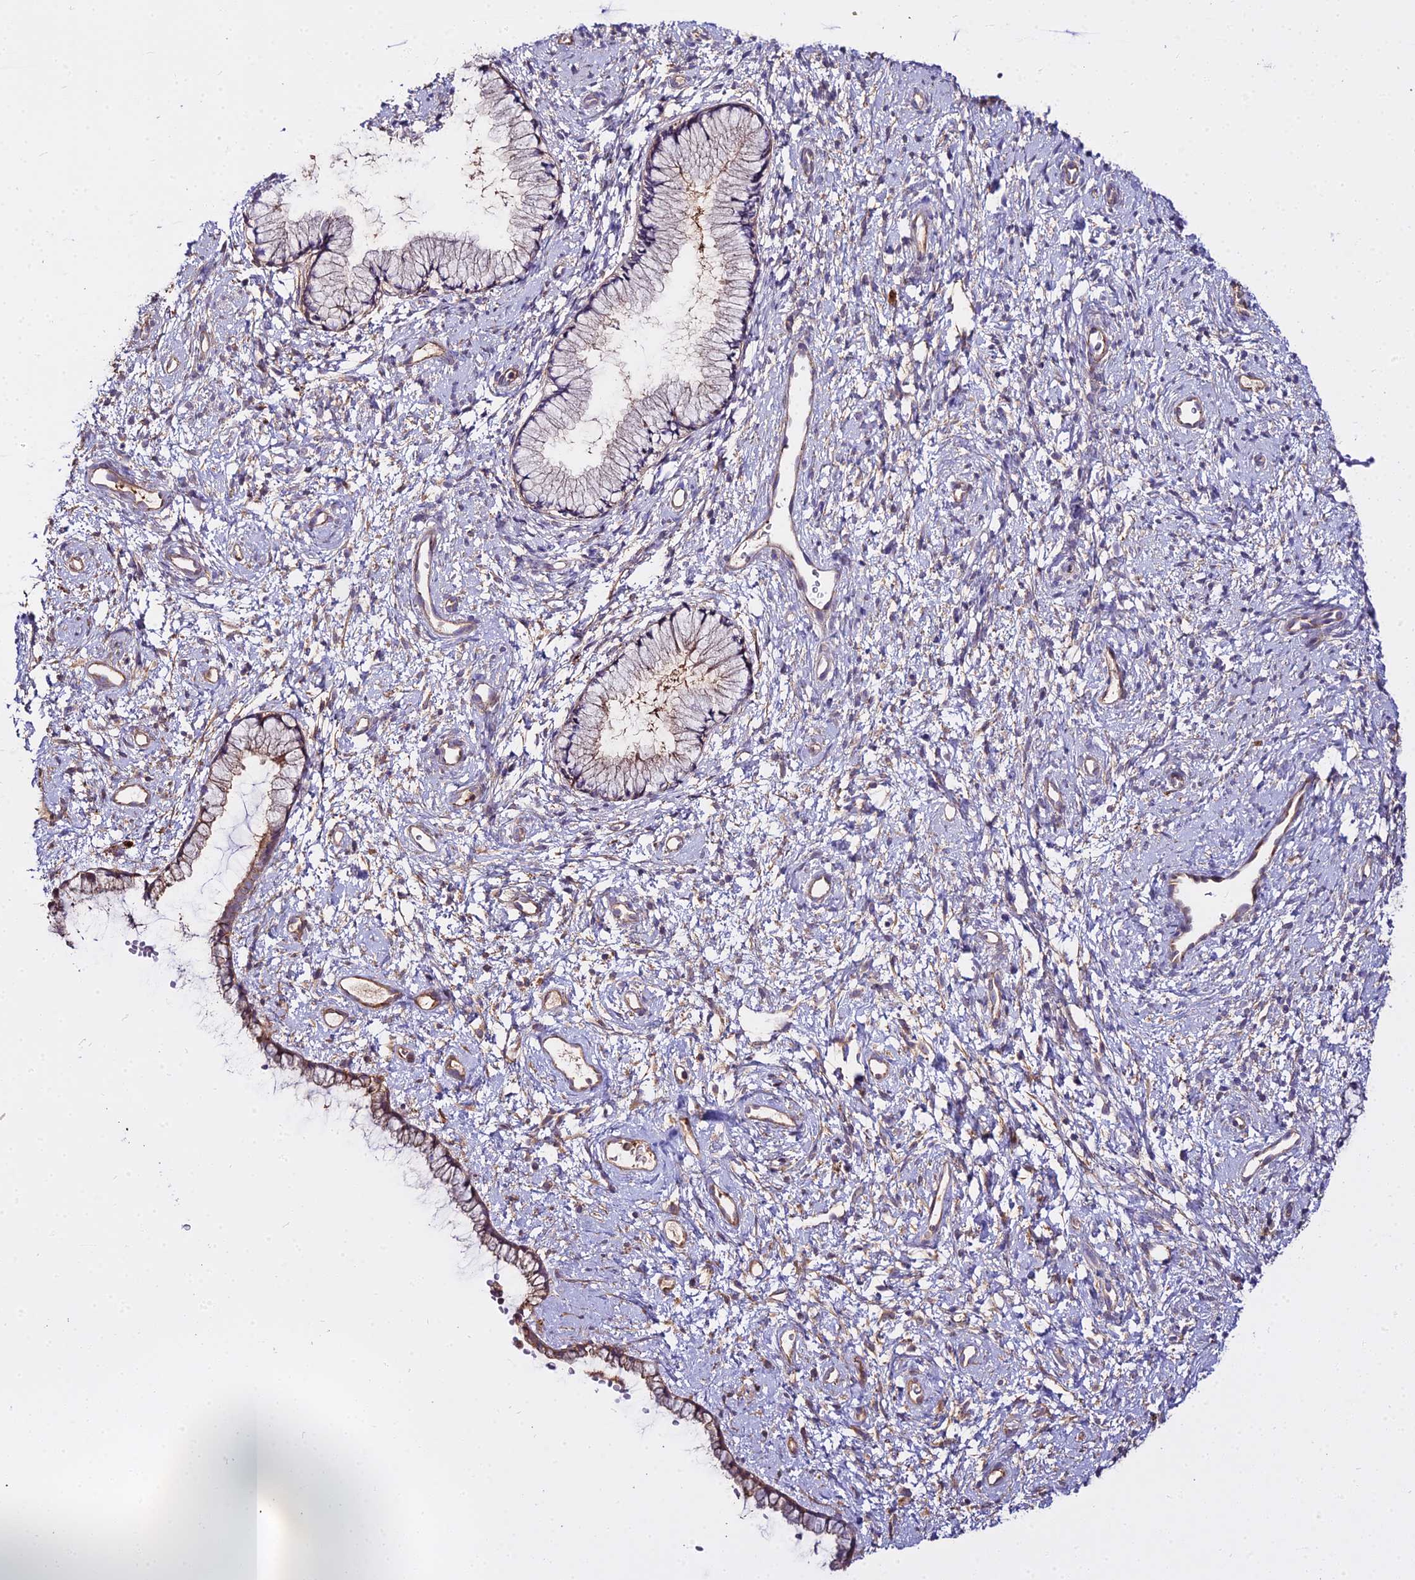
{"staining": {"intensity": "weak", "quantity": "25%-75%", "location": "cytoplasmic/membranous"}, "tissue": "cervix", "cell_type": "Glandular cells", "image_type": "normal", "snomed": [{"axis": "morphology", "description": "Normal tissue, NOS"}, {"axis": "topography", "description": "Cervix"}], "caption": "DAB (3,3'-diaminobenzidine) immunohistochemical staining of unremarkable cervix reveals weak cytoplasmic/membranous protein staining in about 25%-75% of glandular cells.", "gene": "GLYAT", "patient": {"sex": "female", "age": 57}}